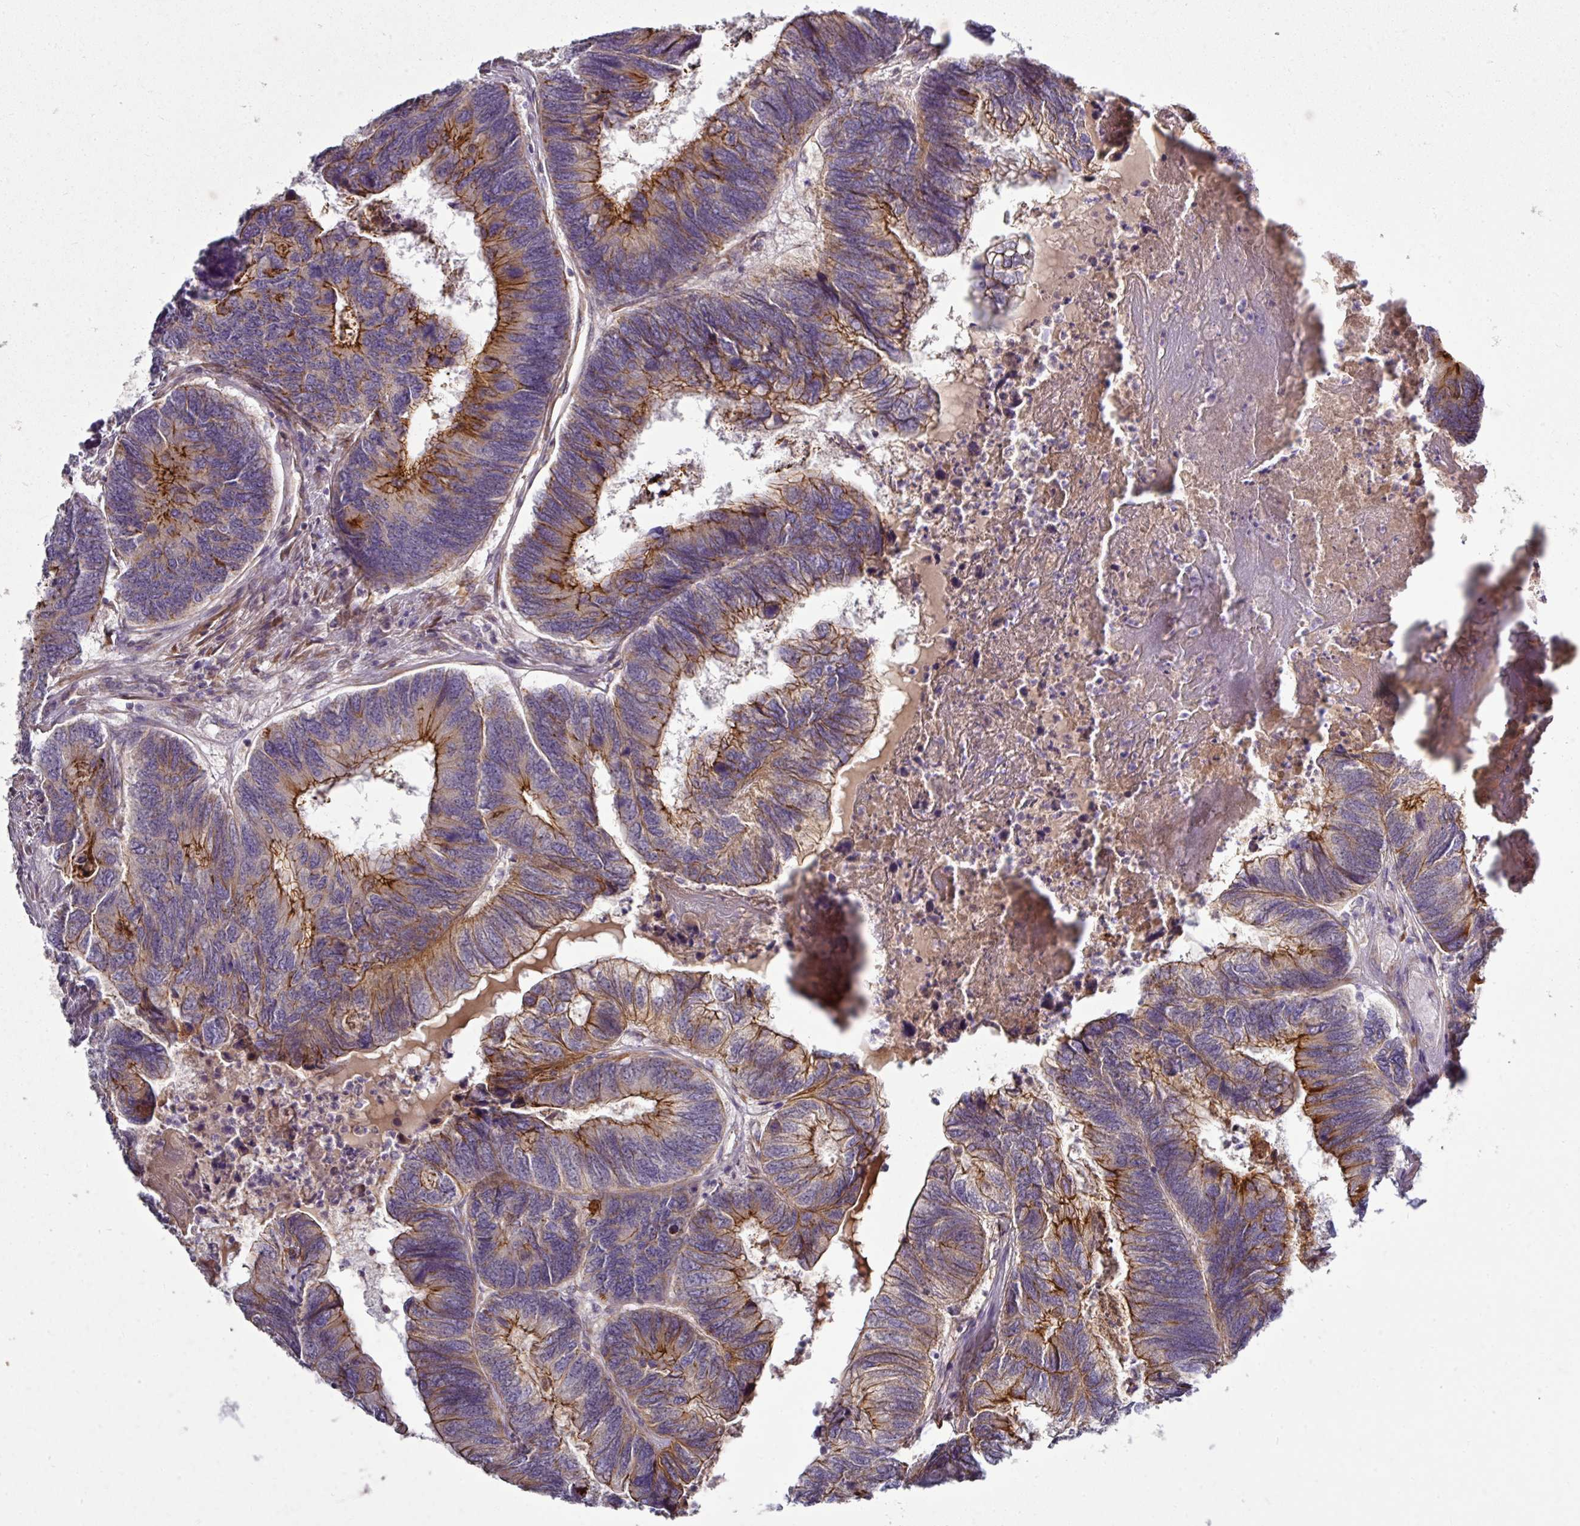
{"staining": {"intensity": "moderate", "quantity": ">75%", "location": "cytoplasmic/membranous"}, "tissue": "colorectal cancer", "cell_type": "Tumor cells", "image_type": "cancer", "snomed": [{"axis": "morphology", "description": "Adenocarcinoma, NOS"}, {"axis": "topography", "description": "Colon"}], "caption": "The micrograph reveals a brown stain indicating the presence of a protein in the cytoplasmic/membranous of tumor cells in colorectal cancer.", "gene": "GAN", "patient": {"sex": "female", "age": 67}}